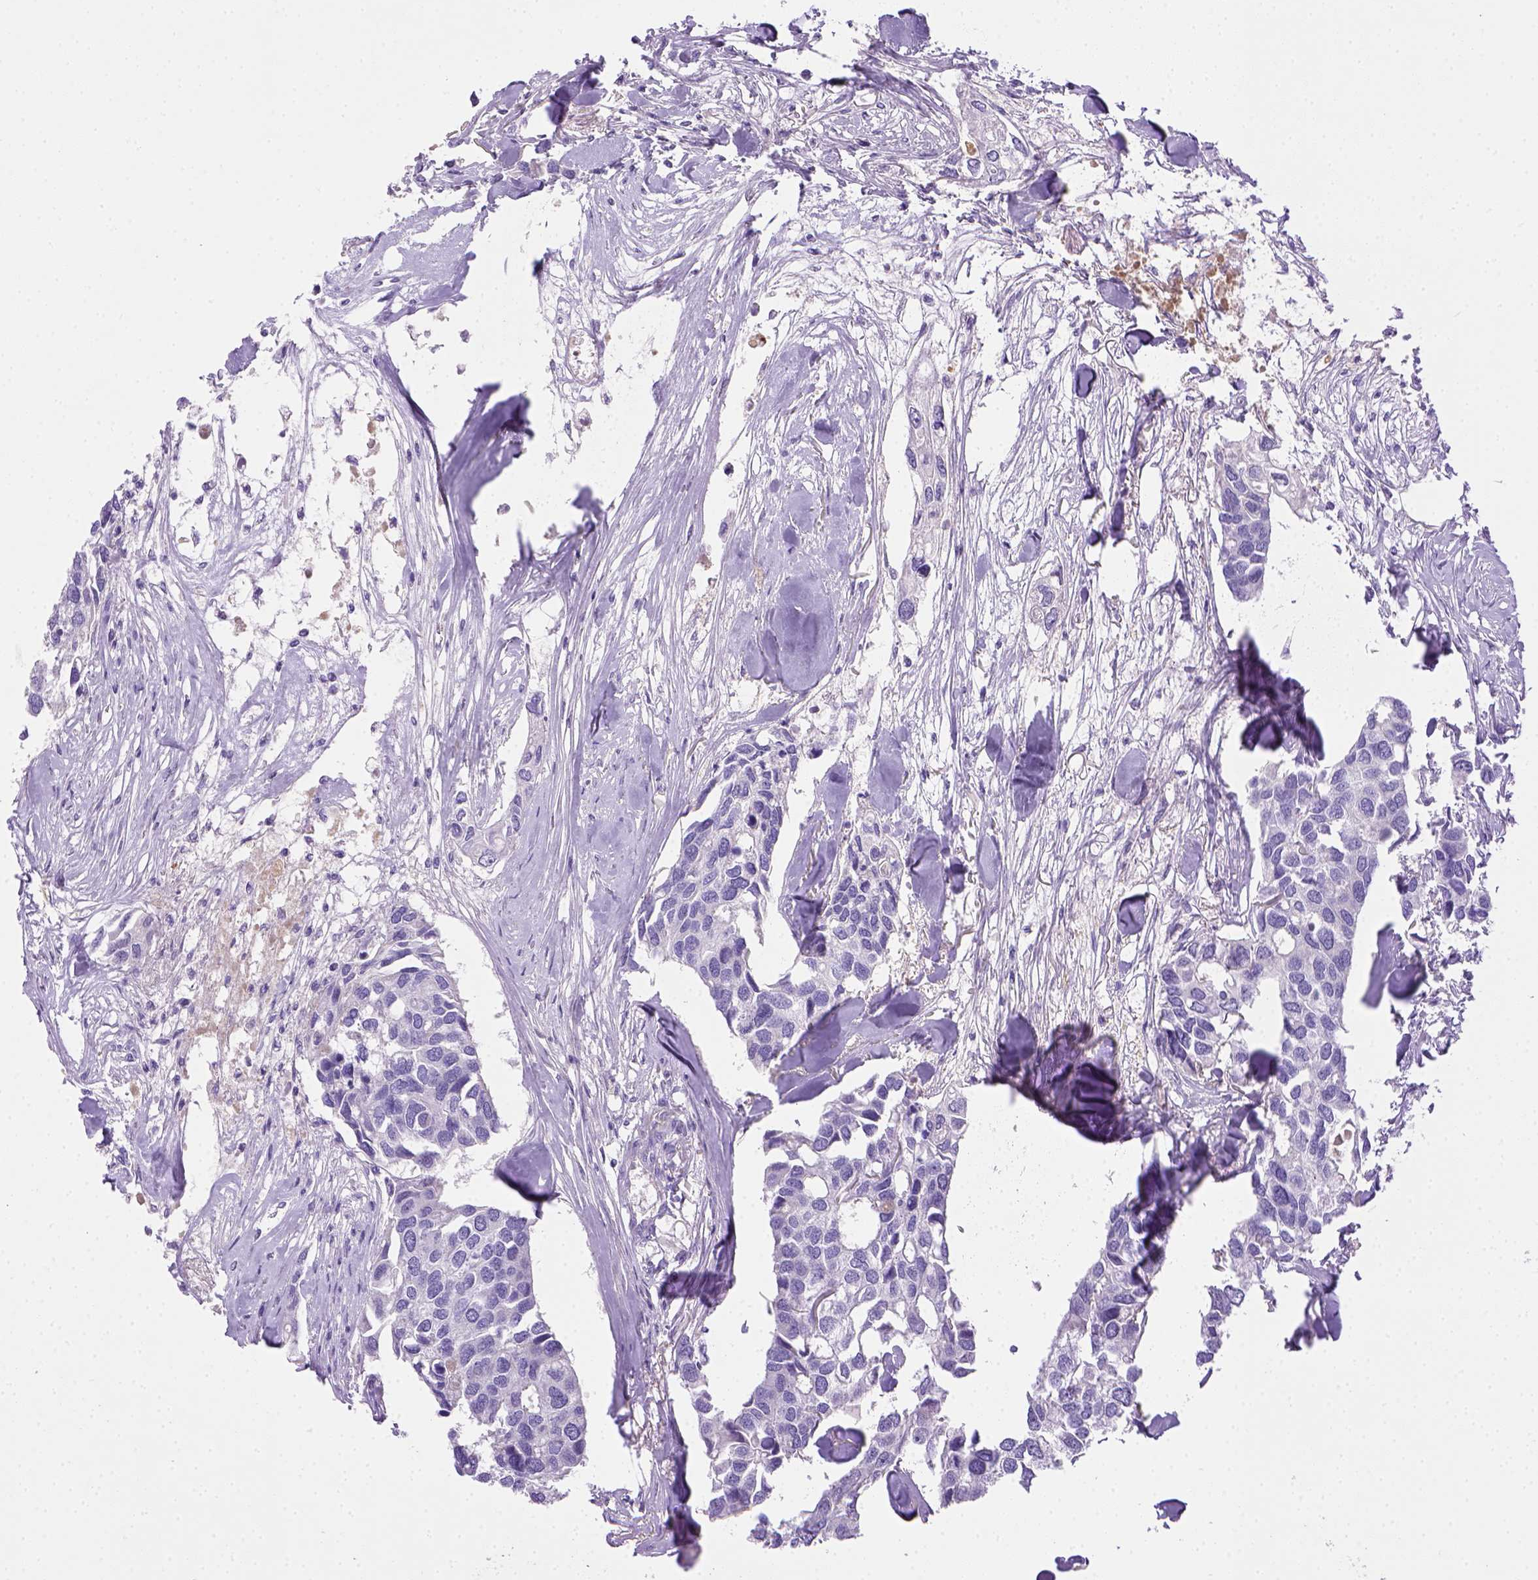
{"staining": {"intensity": "negative", "quantity": "none", "location": "none"}, "tissue": "breast cancer", "cell_type": "Tumor cells", "image_type": "cancer", "snomed": [{"axis": "morphology", "description": "Duct carcinoma"}, {"axis": "topography", "description": "Breast"}], "caption": "Tumor cells are negative for brown protein staining in infiltrating ductal carcinoma (breast).", "gene": "BAAT", "patient": {"sex": "female", "age": 83}}